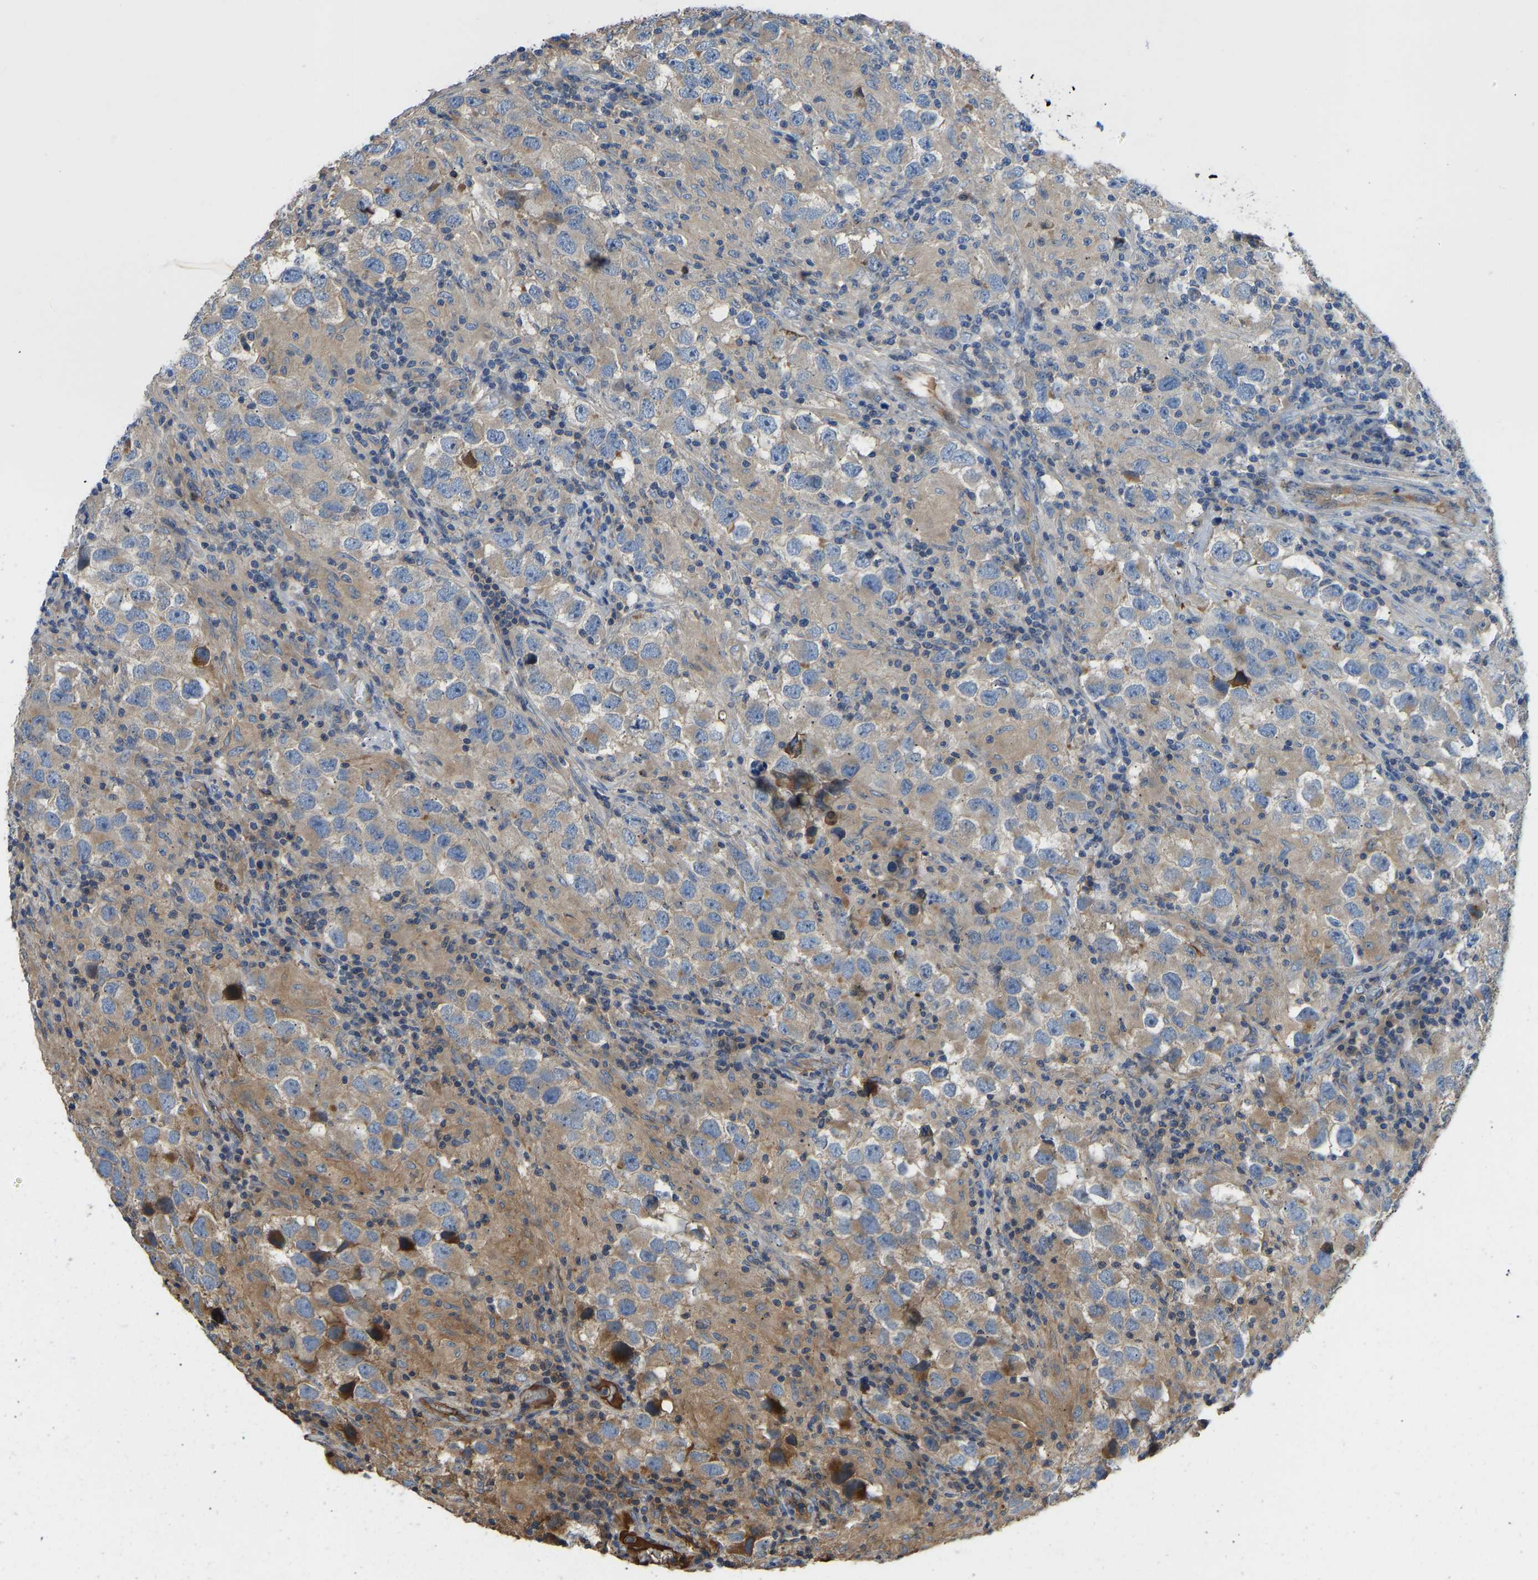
{"staining": {"intensity": "moderate", "quantity": "<25%", "location": "cytoplasmic/membranous"}, "tissue": "testis cancer", "cell_type": "Tumor cells", "image_type": "cancer", "snomed": [{"axis": "morphology", "description": "Carcinoma, Embryonal, NOS"}, {"axis": "topography", "description": "Testis"}], "caption": "A low amount of moderate cytoplasmic/membranous expression is identified in about <25% of tumor cells in testis cancer tissue. The protein is shown in brown color, while the nuclei are stained blue.", "gene": "VCPKMT", "patient": {"sex": "male", "age": 21}}